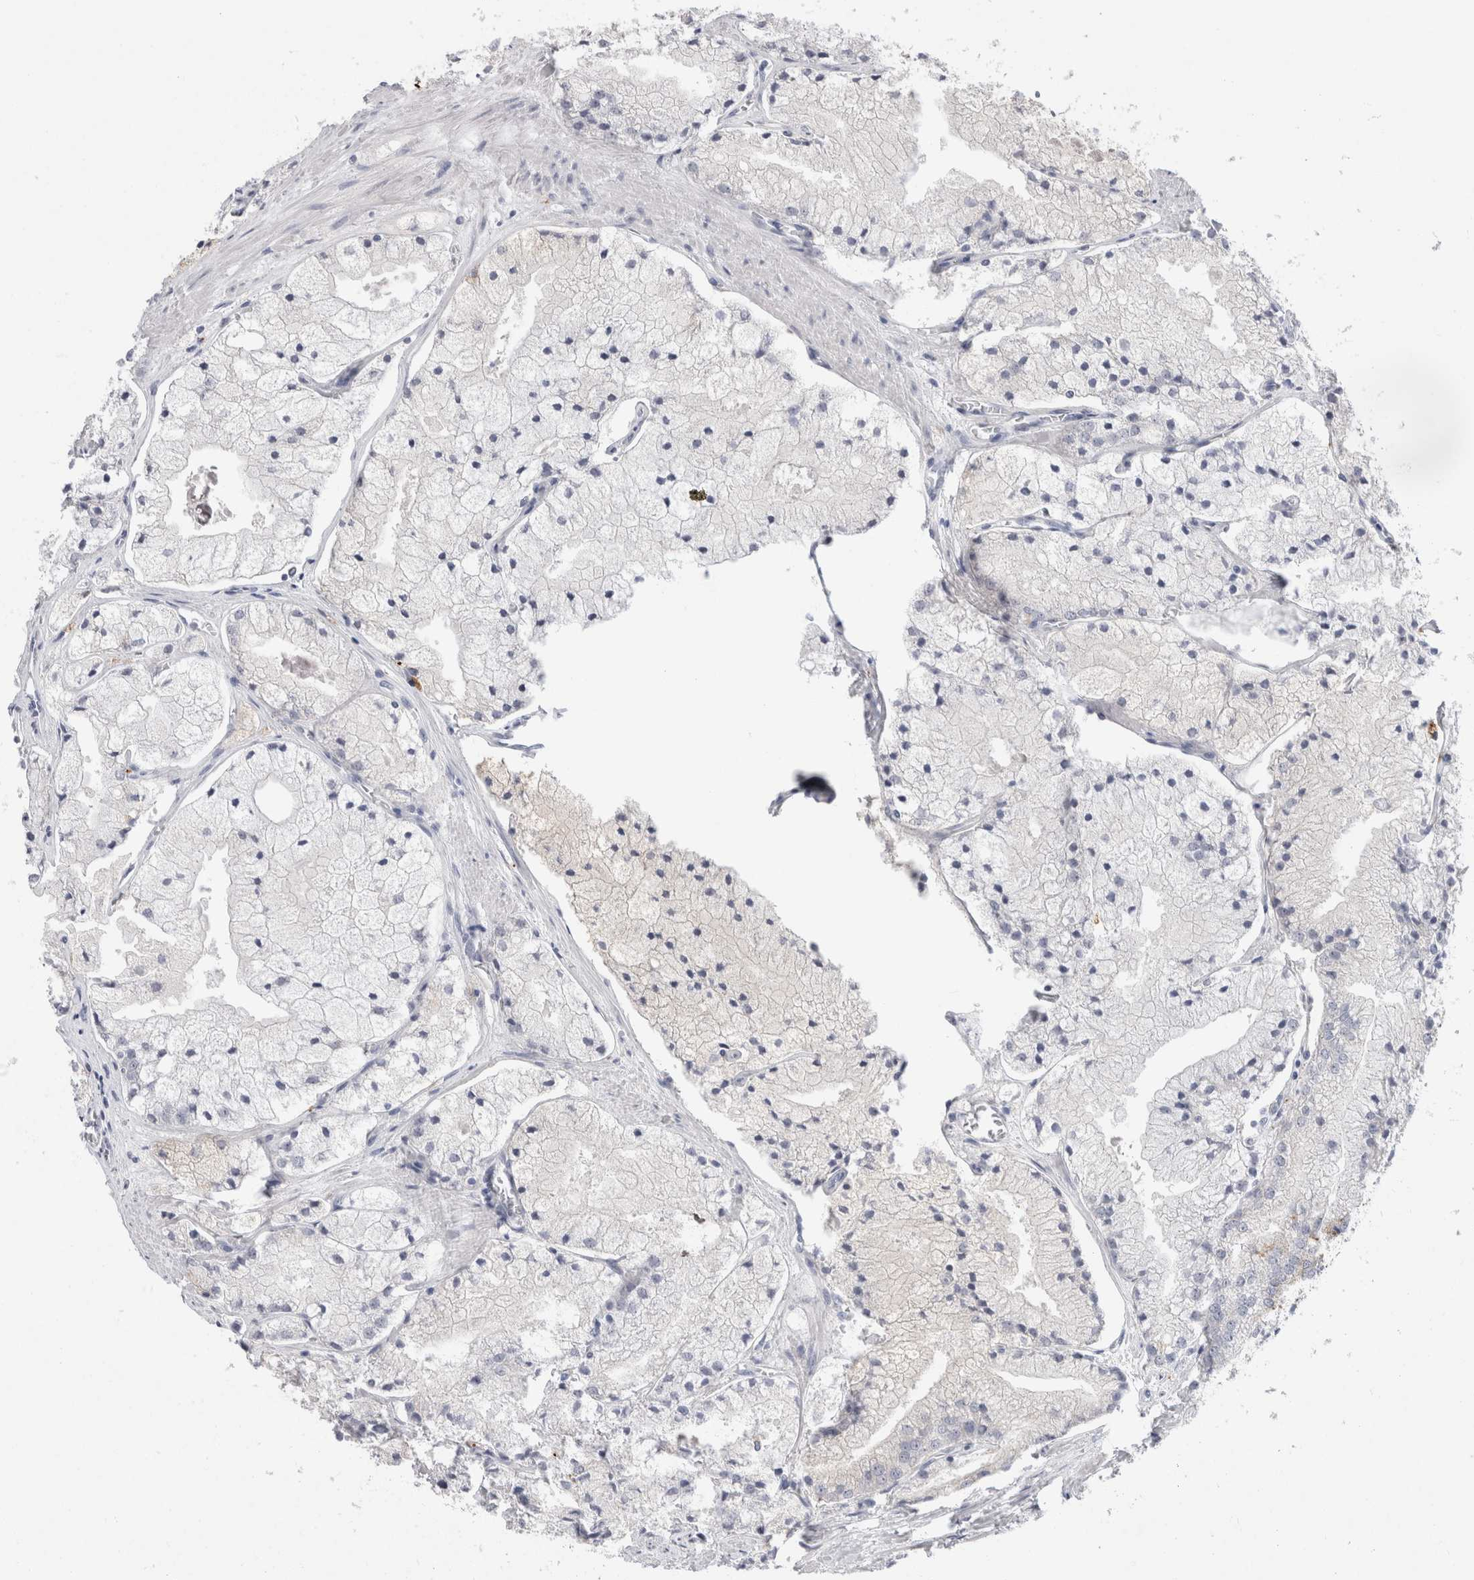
{"staining": {"intensity": "negative", "quantity": "none", "location": "none"}, "tissue": "prostate cancer", "cell_type": "Tumor cells", "image_type": "cancer", "snomed": [{"axis": "morphology", "description": "Adenocarcinoma, High grade"}, {"axis": "topography", "description": "Prostate"}], "caption": "The photomicrograph exhibits no significant expression in tumor cells of prostate high-grade adenocarcinoma.", "gene": "GAA", "patient": {"sex": "male", "age": 50}}